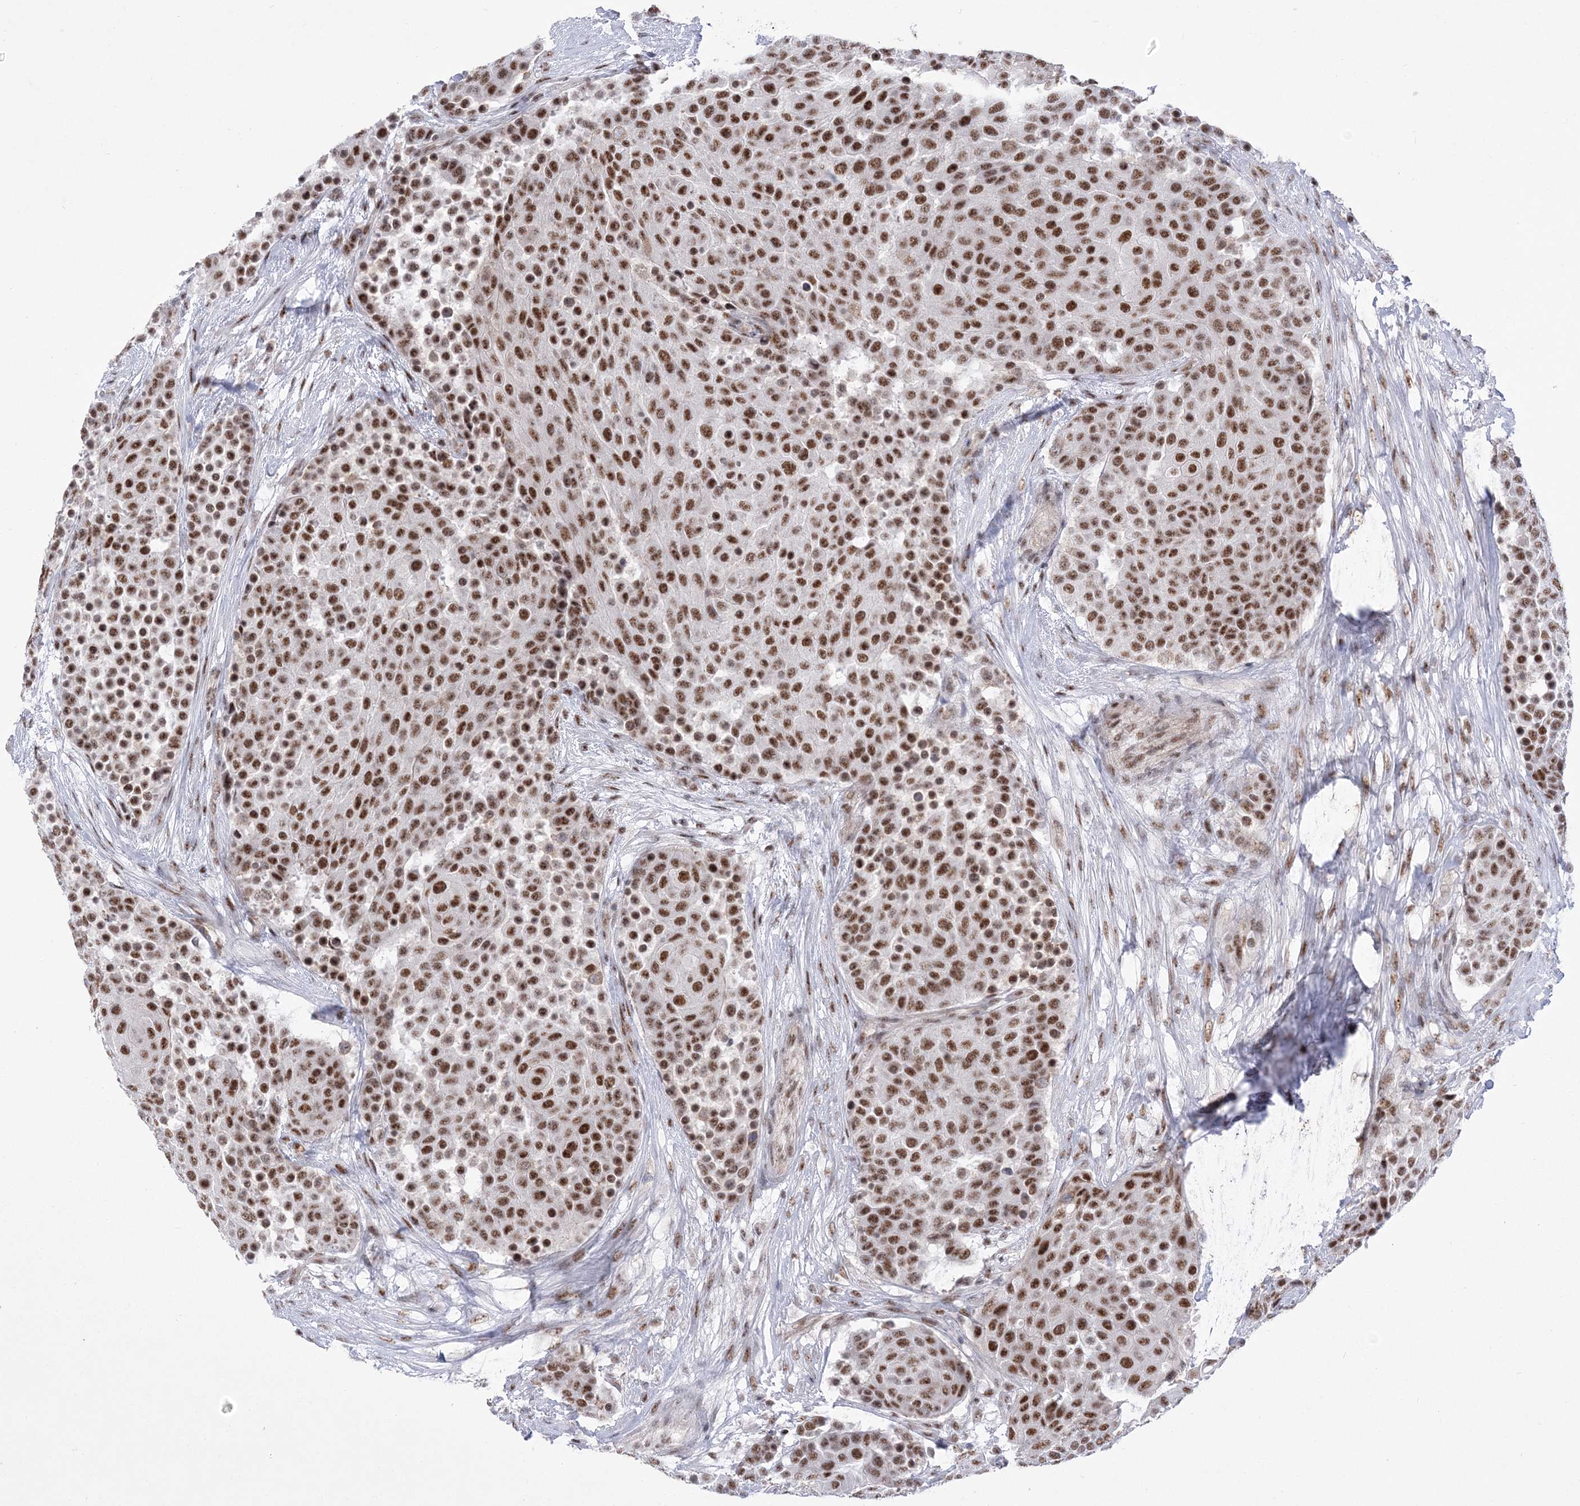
{"staining": {"intensity": "strong", "quantity": ">75%", "location": "nuclear"}, "tissue": "urothelial cancer", "cell_type": "Tumor cells", "image_type": "cancer", "snomed": [{"axis": "morphology", "description": "Urothelial carcinoma, High grade"}, {"axis": "topography", "description": "Urinary bladder"}], "caption": "Protein staining of urothelial cancer tissue exhibits strong nuclear expression in about >75% of tumor cells.", "gene": "NSUN2", "patient": {"sex": "female", "age": 63}}